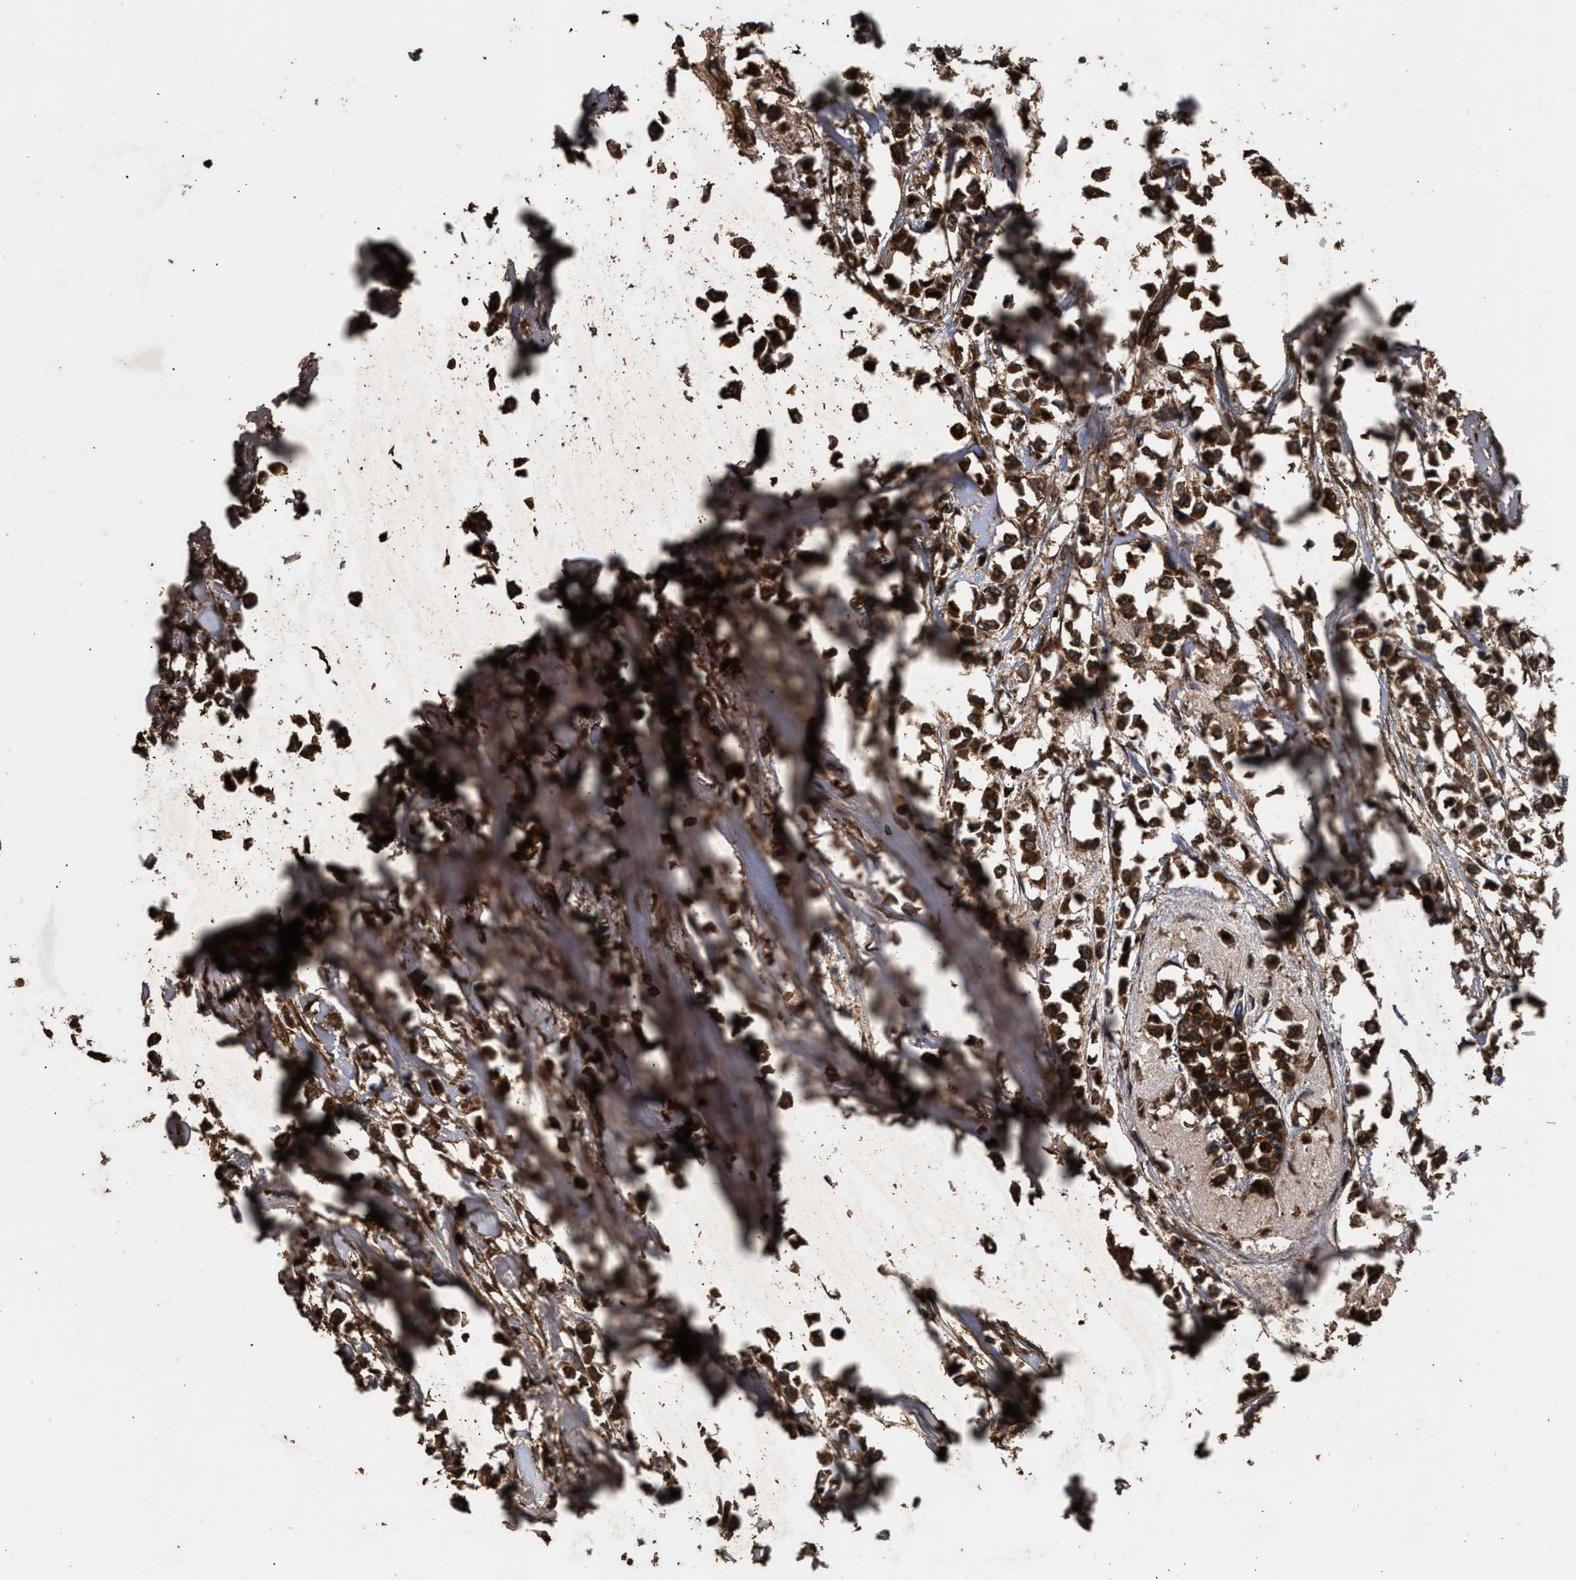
{"staining": {"intensity": "strong", "quantity": ">75%", "location": "cytoplasmic/membranous"}, "tissue": "breast cancer", "cell_type": "Tumor cells", "image_type": "cancer", "snomed": [{"axis": "morphology", "description": "Lobular carcinoma"}, {"axis": "topography", "description": "Breast"}], "caption": "Protein staining of lobular carcinoma (breast) tissue demonstrates strong cytoplasmic/membranous expression in about >75% of tumor cells. The staining was performed using DAB (3,3'-diaminobenzidine) to visualize the protein expression in brown, while the nuclei were stained in blue with hematoxylin (Magnification: 20x).", "gene": "KYAT1", "patient": {"sex": "female", "age": 51}}